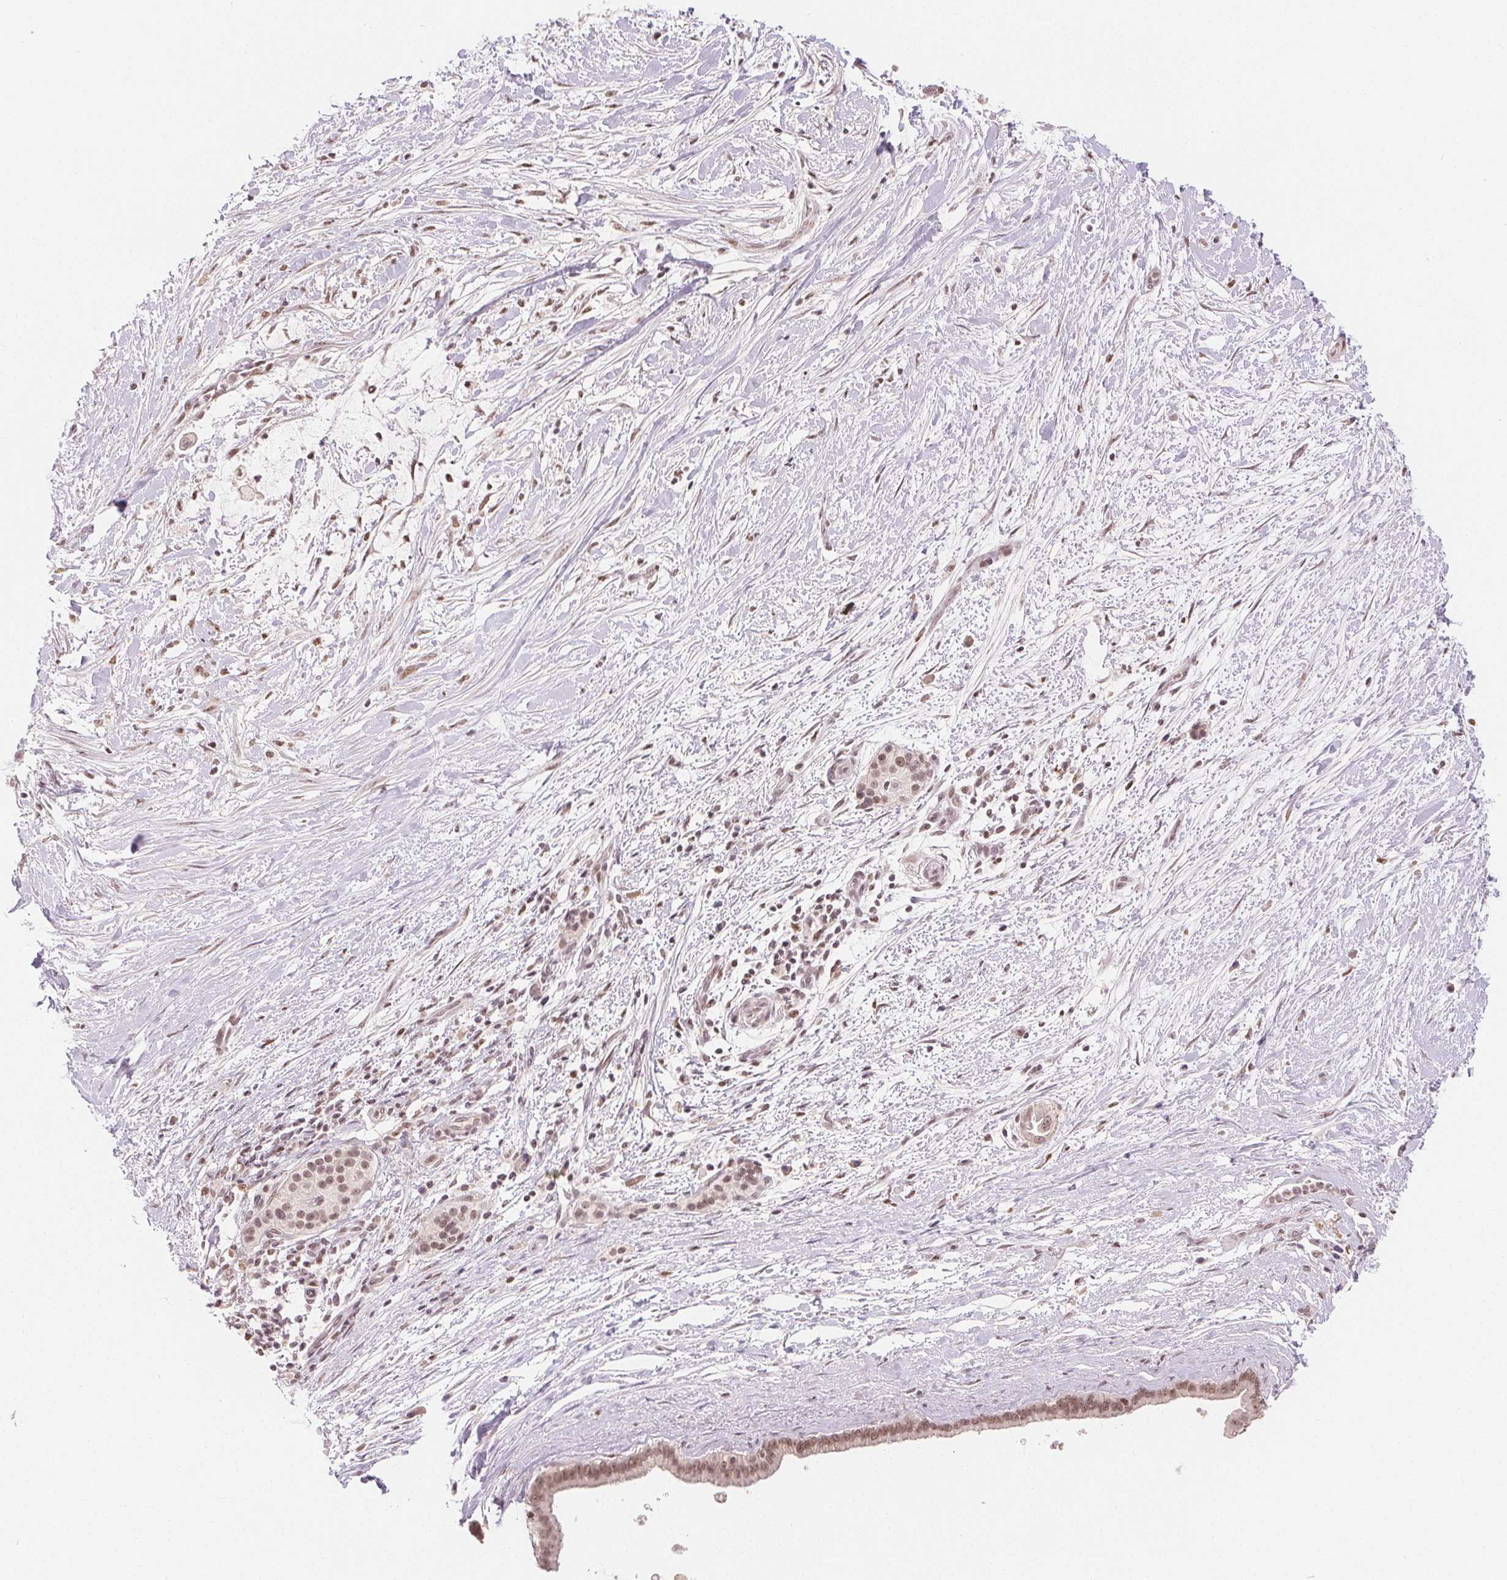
{"staining": {"intensity": "weak", "quantity": ">75%", "location": "nuclear"}, "tissue": "pancreatic cancer", "cell_type": "Tumor cells", "image_type": "cancer", "snomed": [{"axis": "morphology", "description": "Adenocarcinoma, NOS"}, {"axis": "topography", "description": "Pancreas"}], "caption": "Immunohistochemistry (IHC) (DAB) staining of pancreatic adenocarcinoma shows weak nuclear protein expression in approximately >75% of tumor cells.", "gene": "DEK", "patient": {"sex": "female", "age": 69}}